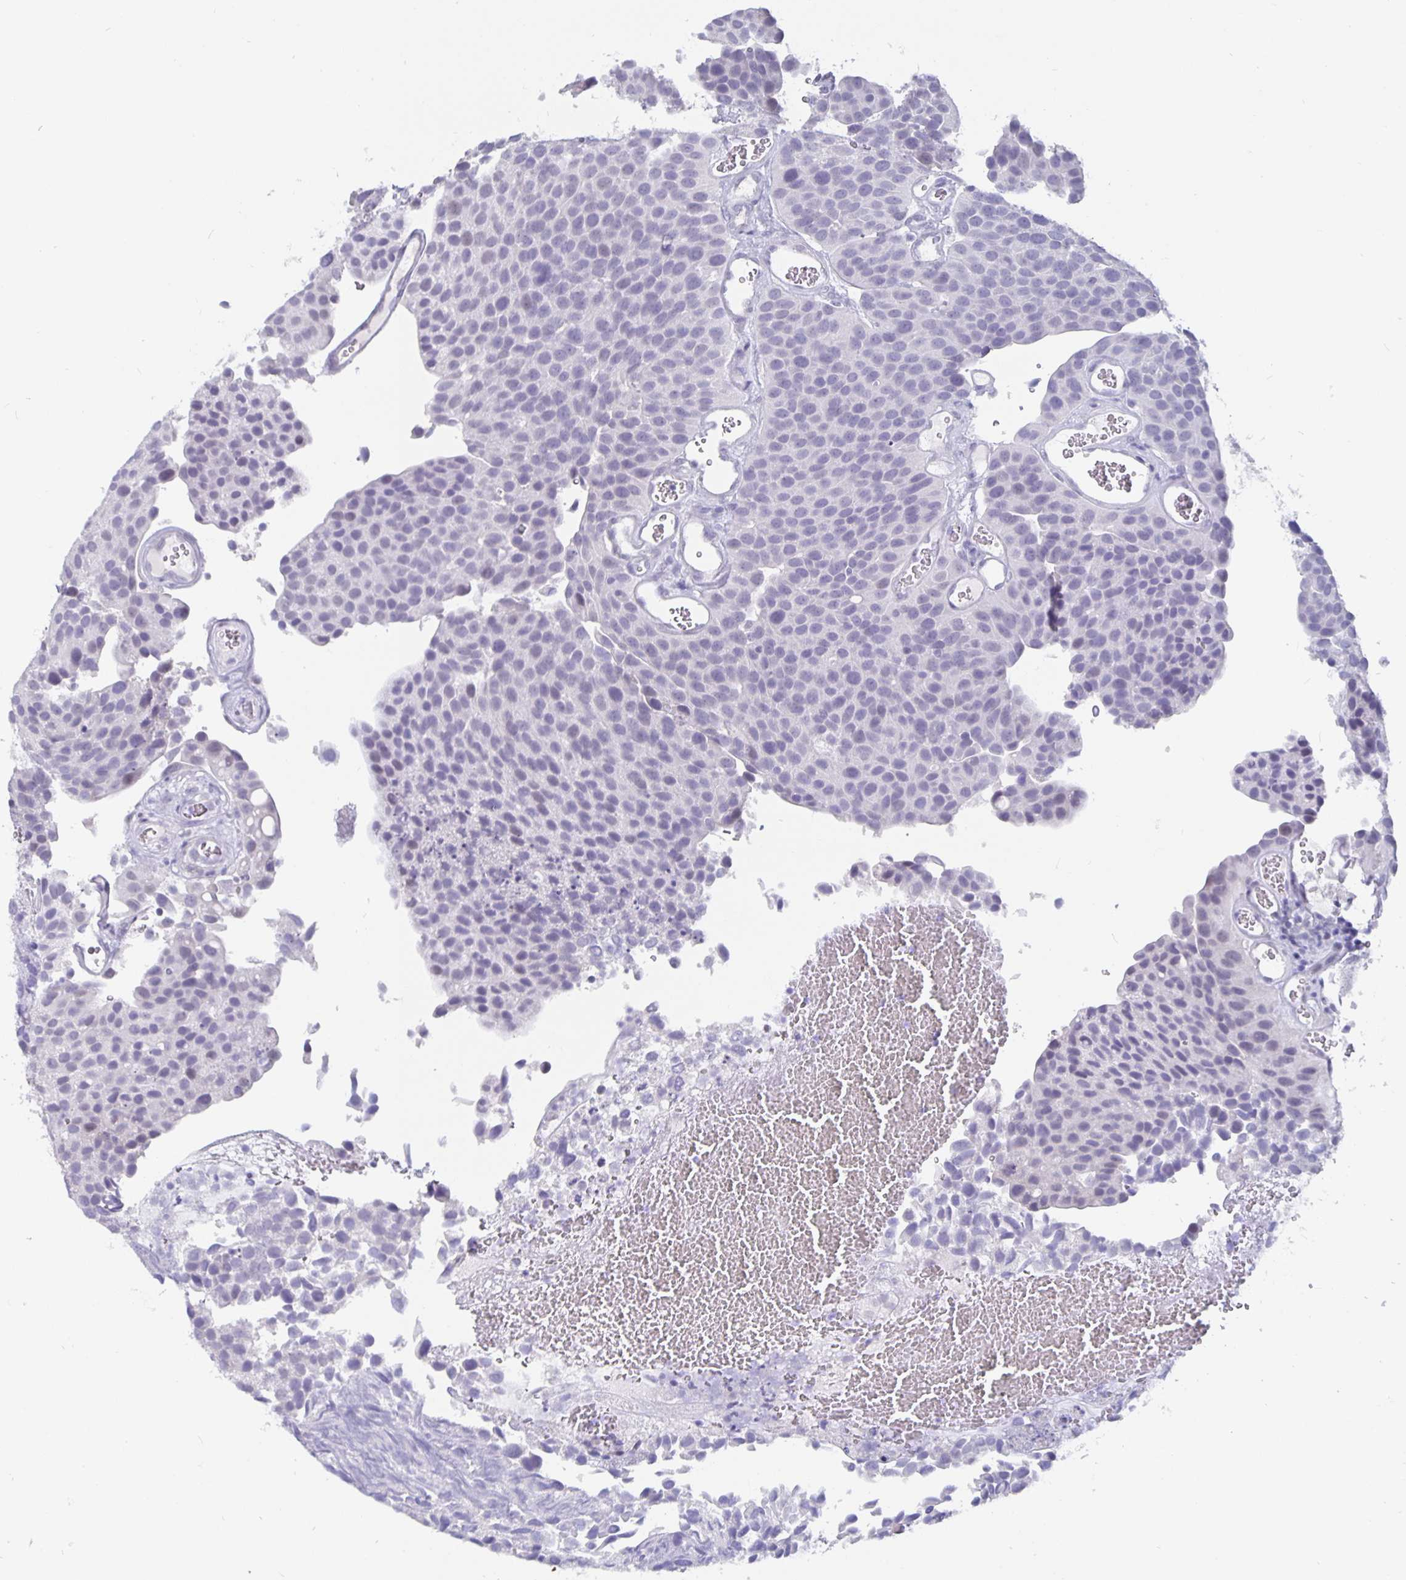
{"staining": {"intensity": "negative", "quantity": "none", "location": "none"}, "tissue": "urothelial cancer", "cell_type": "Tumor cells", "image_type": "cancer", "snomed": [{"axis": "morphology", "description": "Urothelial carcinoma, Low grade"}, {"axis": "topography", "description": "Urinary bladder"}], "caption": "Human urothelial cancer stained for a protein using IHC shows no staining in tumor cells.", "gene": "OLIG2", "patient": {"sex": "female", "age": 69}}